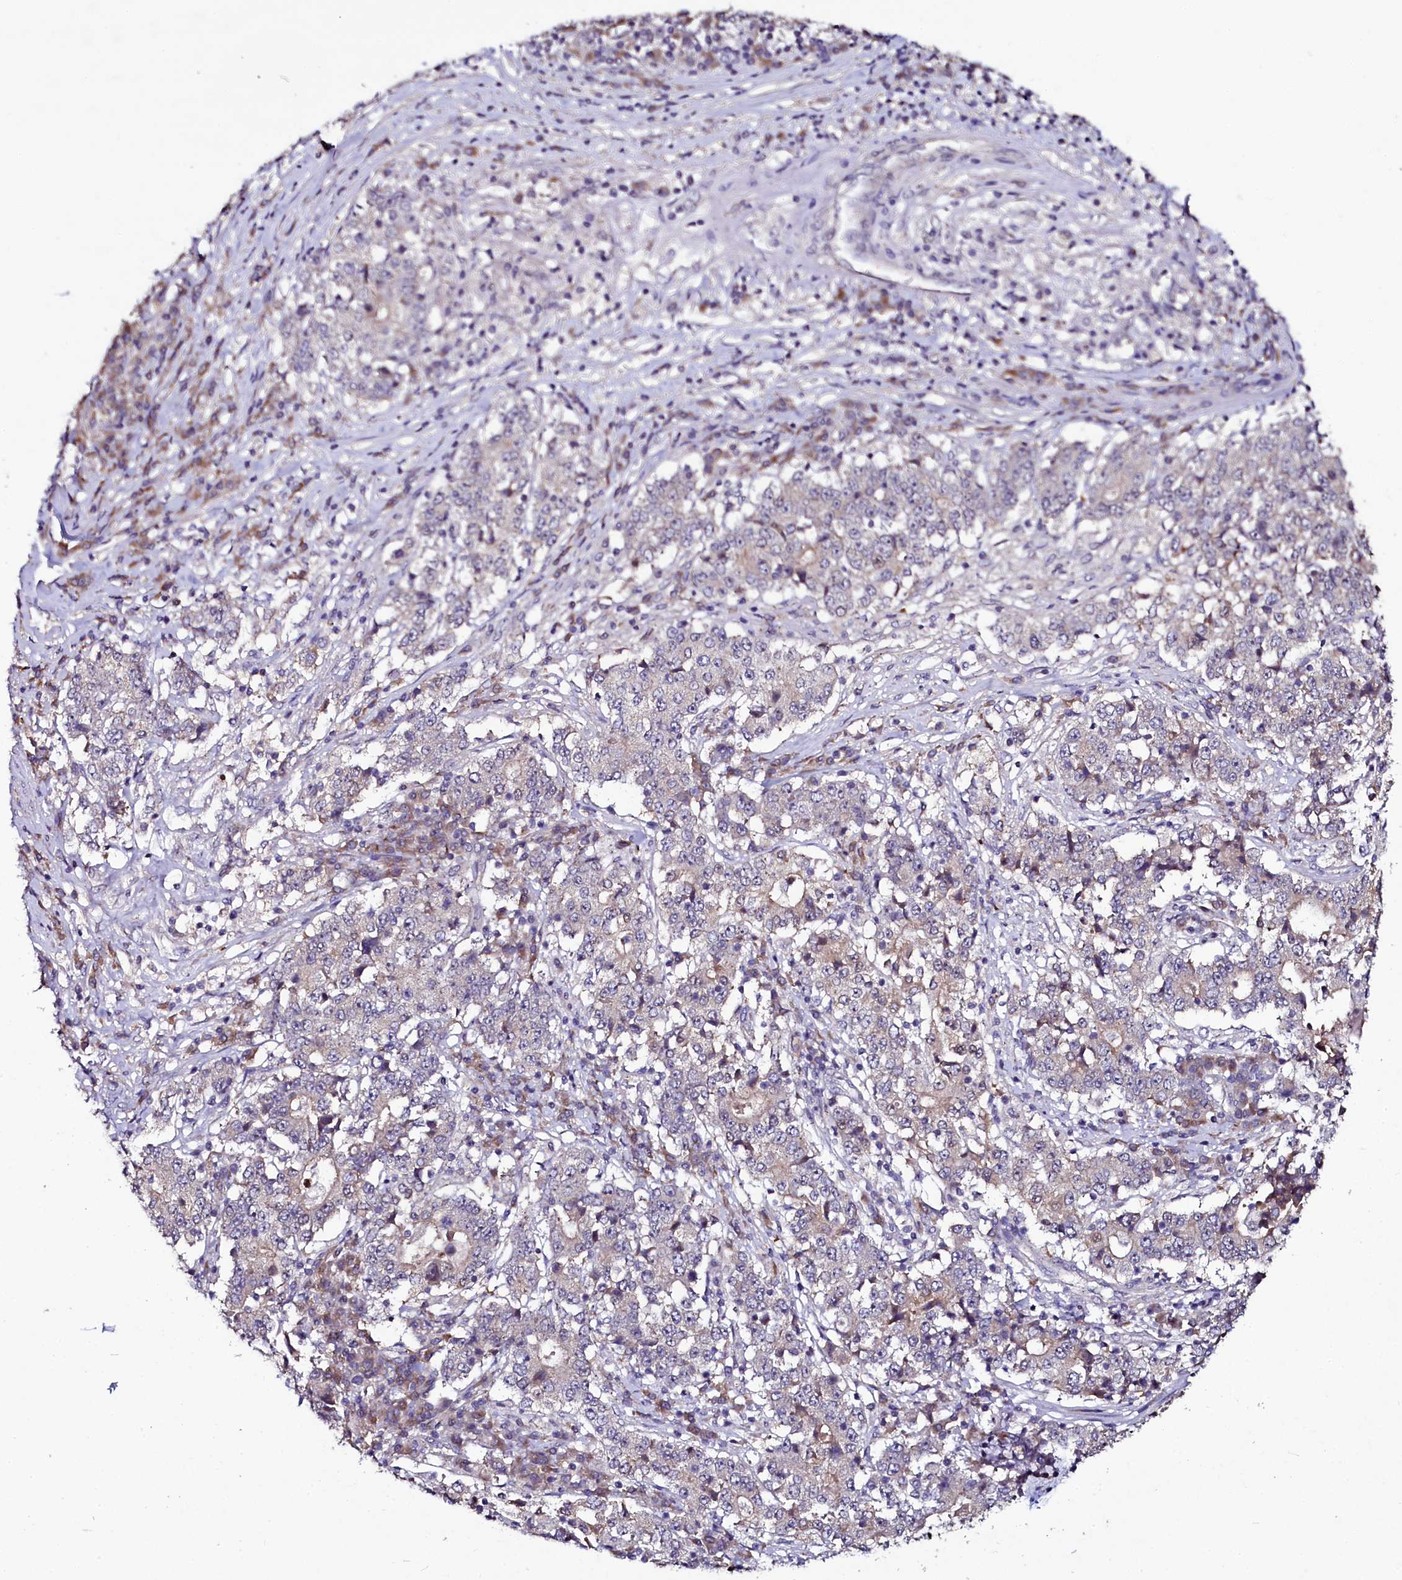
{"staining": {"intensity": "weak", "quantity": "<25%", "location": "cytoplasmic/membranous"}, "tissue": "stomach cancer", "cell_type": "Tumor cells", "image_type": "cancer", "snomed": [{"axis": "morphology", "description": "Adenocarcinoma, NOS"}, {"axis": "topography", "description": "Stomach"}], "caption": "The image demonstrates no staining of tumor cells in stomach cancer. (Stains: DAB immunohistochemistry with hematoxylin counter stain, Microscopy: brightfield microscopy at high magnification).", "gene": "USPL1", "patient": {"sex": "male", "age": 59}}